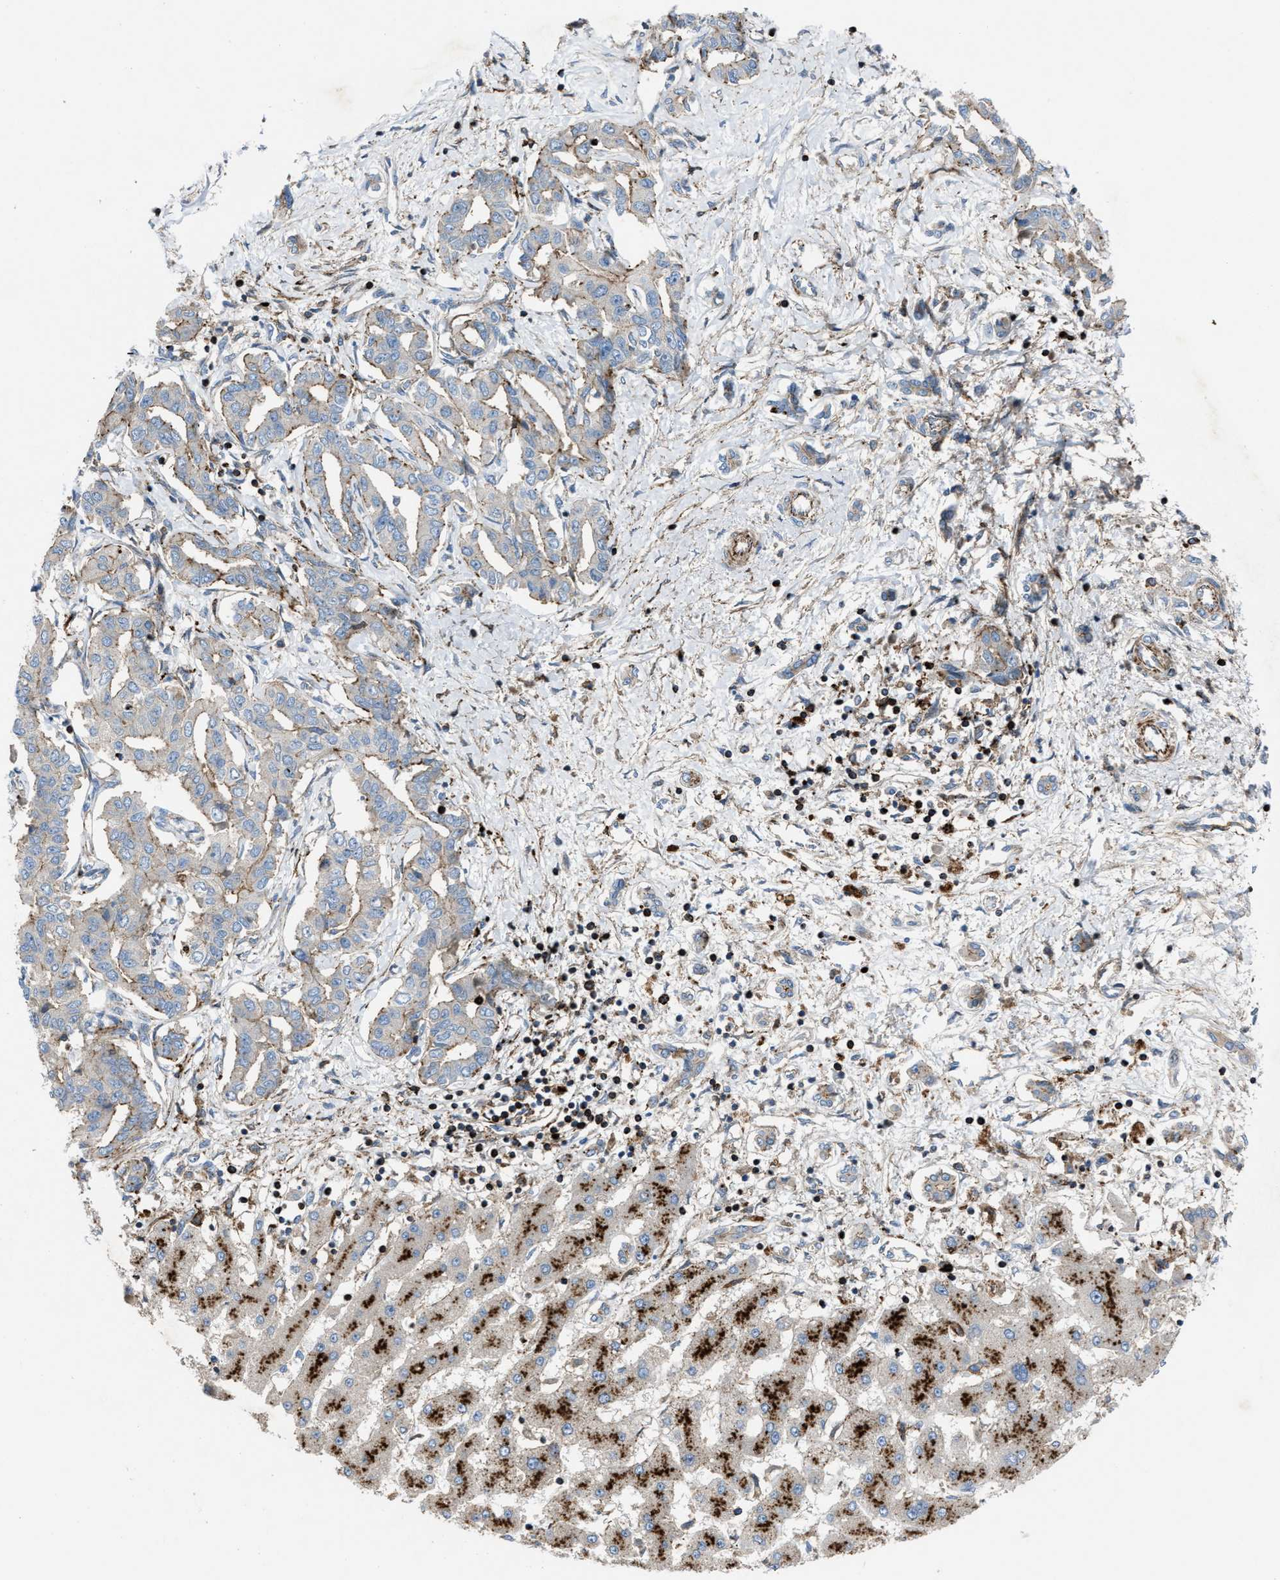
{"staining": {"intensity": "moderate", "quantity": ">75%", "location": "cytoplasmic/membranous"}, "tissue": "liver cancer", "cell_type": "Tumor cells", "image_type": "cancer", "snomed": [{"axis": "morphology", "description": "Cholangiocarcinoma"}, {"axis": "topography", "description": "Liver"}], "caption": "There is medium levels of moderate cytoplasmic/membranous expression in tumor cells of liver cancer (cholangiocarcinoma), as demonstrated by immunohistochemical staining (brown color).", "gene": "AGPAT2", "patient": {"sex": "male", "age": 59}}